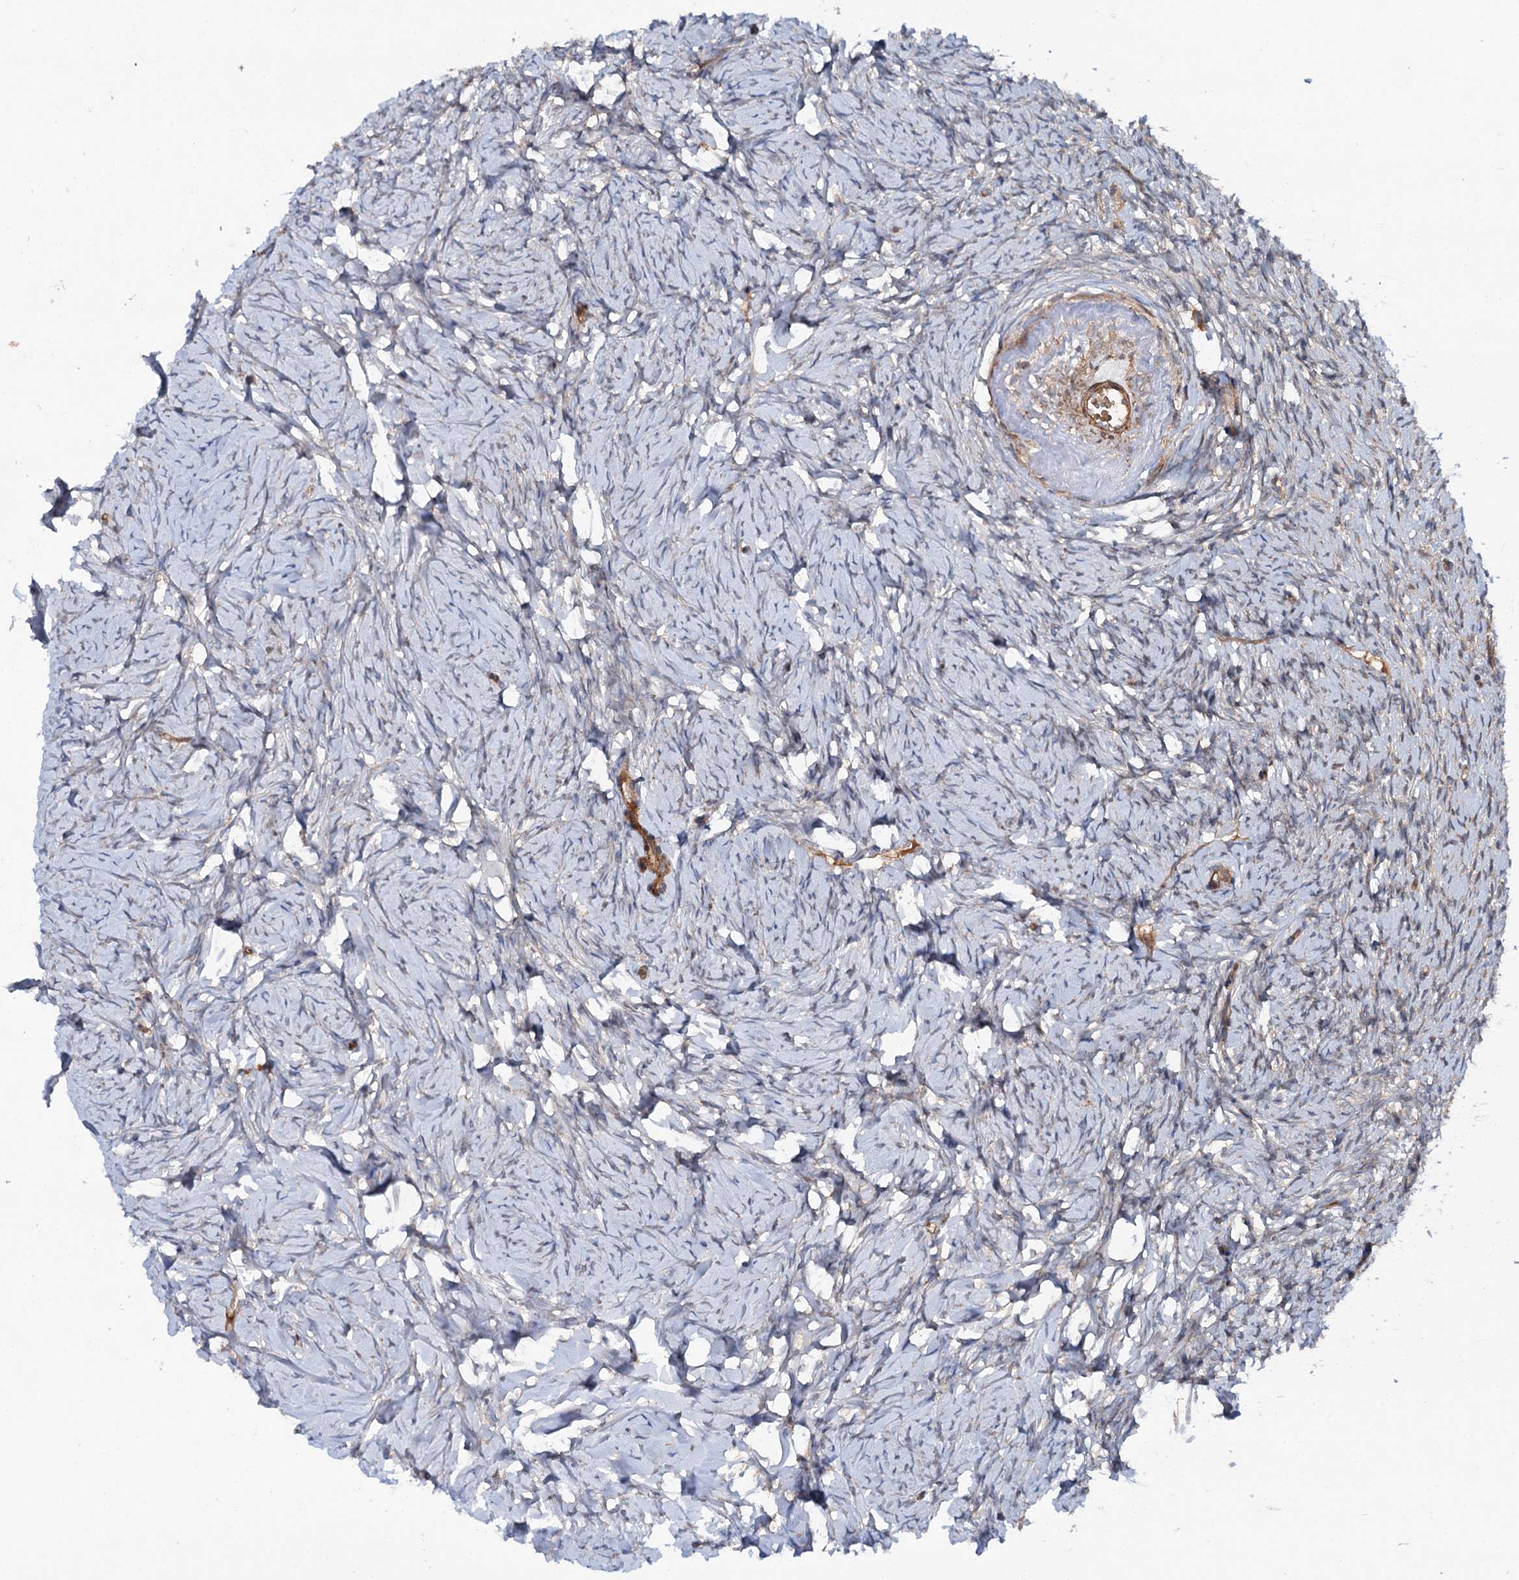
{"staining": {"intensity": "moderate", "quantity": "<25%", "location": "cytoplasmic/membranous"}, "tissue": "ovary", "cell_type": "Ovarian stroma cells", "image_type": "normal", "snomed": [{"axis": "morphology", "description": "Normal tissue, NOS"}, {"axis": "topography", "description": "Ovary"}], "caption": "IHC of unremarkable ovary exhibits low levels of moderate cytoplasmic/membranous staining in approximately <25% of ovarian stroma cells.", "gene": "ADGRG4", "patient": {"sex": "female", "age": 51}}